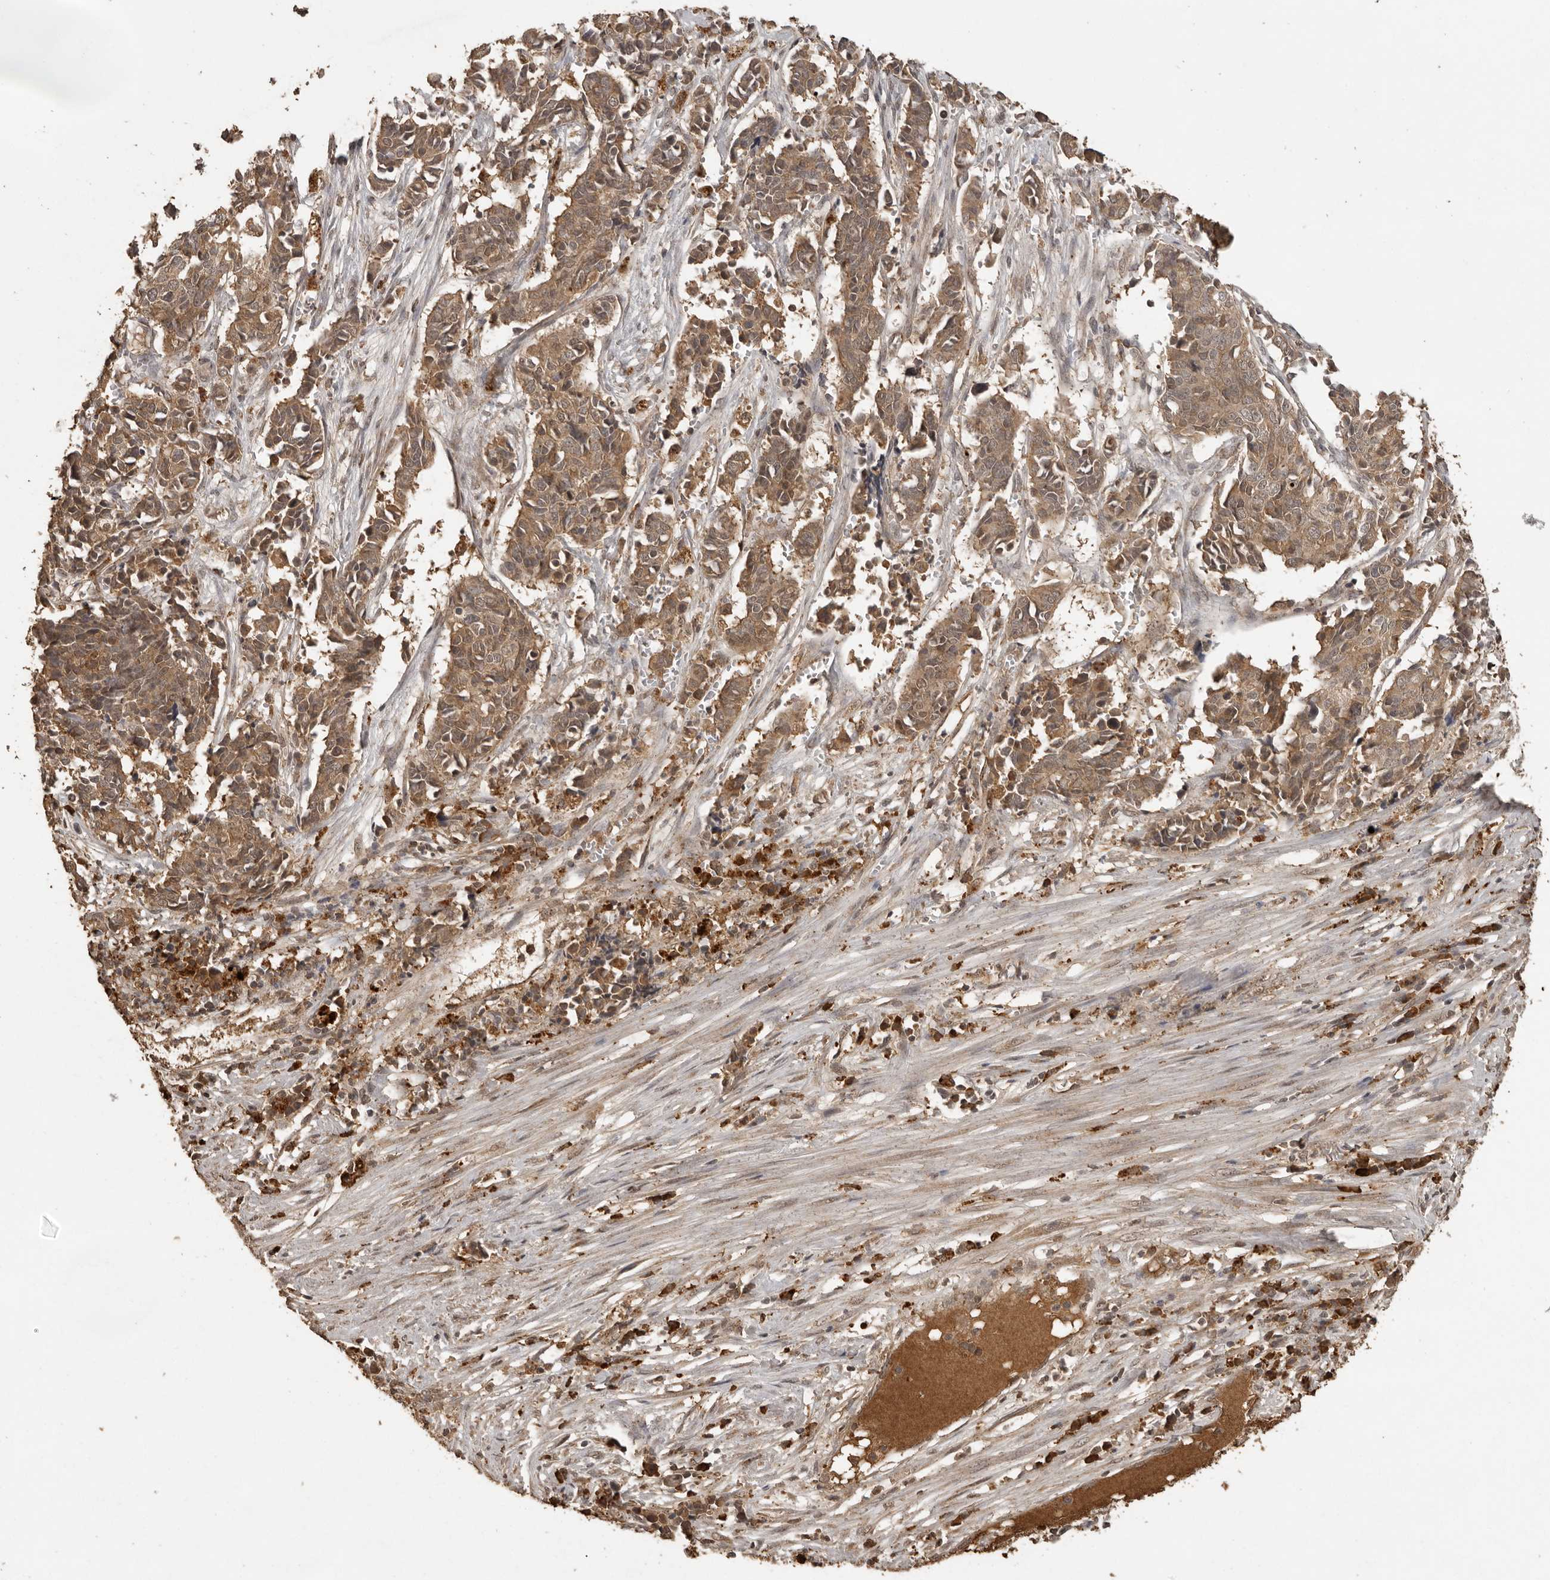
{"staining": {"intensity": "moderate", "quantity": ">75%", "location": "cytoplasmic/membranous"}, "tissue": "cervical cancer", "cell_type": "Tumor cells", "image_type": "cancer", "snomed": [{"axis": "morphology", "description": "Normal tissue, NOS"}, {"axis": "morphology", "description": "Squamous cell carcinoma, NOS"}, {"axis": "topography", "description": "Cervix"}], "caption": "Immunohistochemistry image of human cervical cancer stained for a protein (brown), which shows medium levels of moderate cytoplasmic/membranous positivity in about >75% of tumor cells.", "gene": "CTF1", "patient": {"sex": "female", "age": 35}}